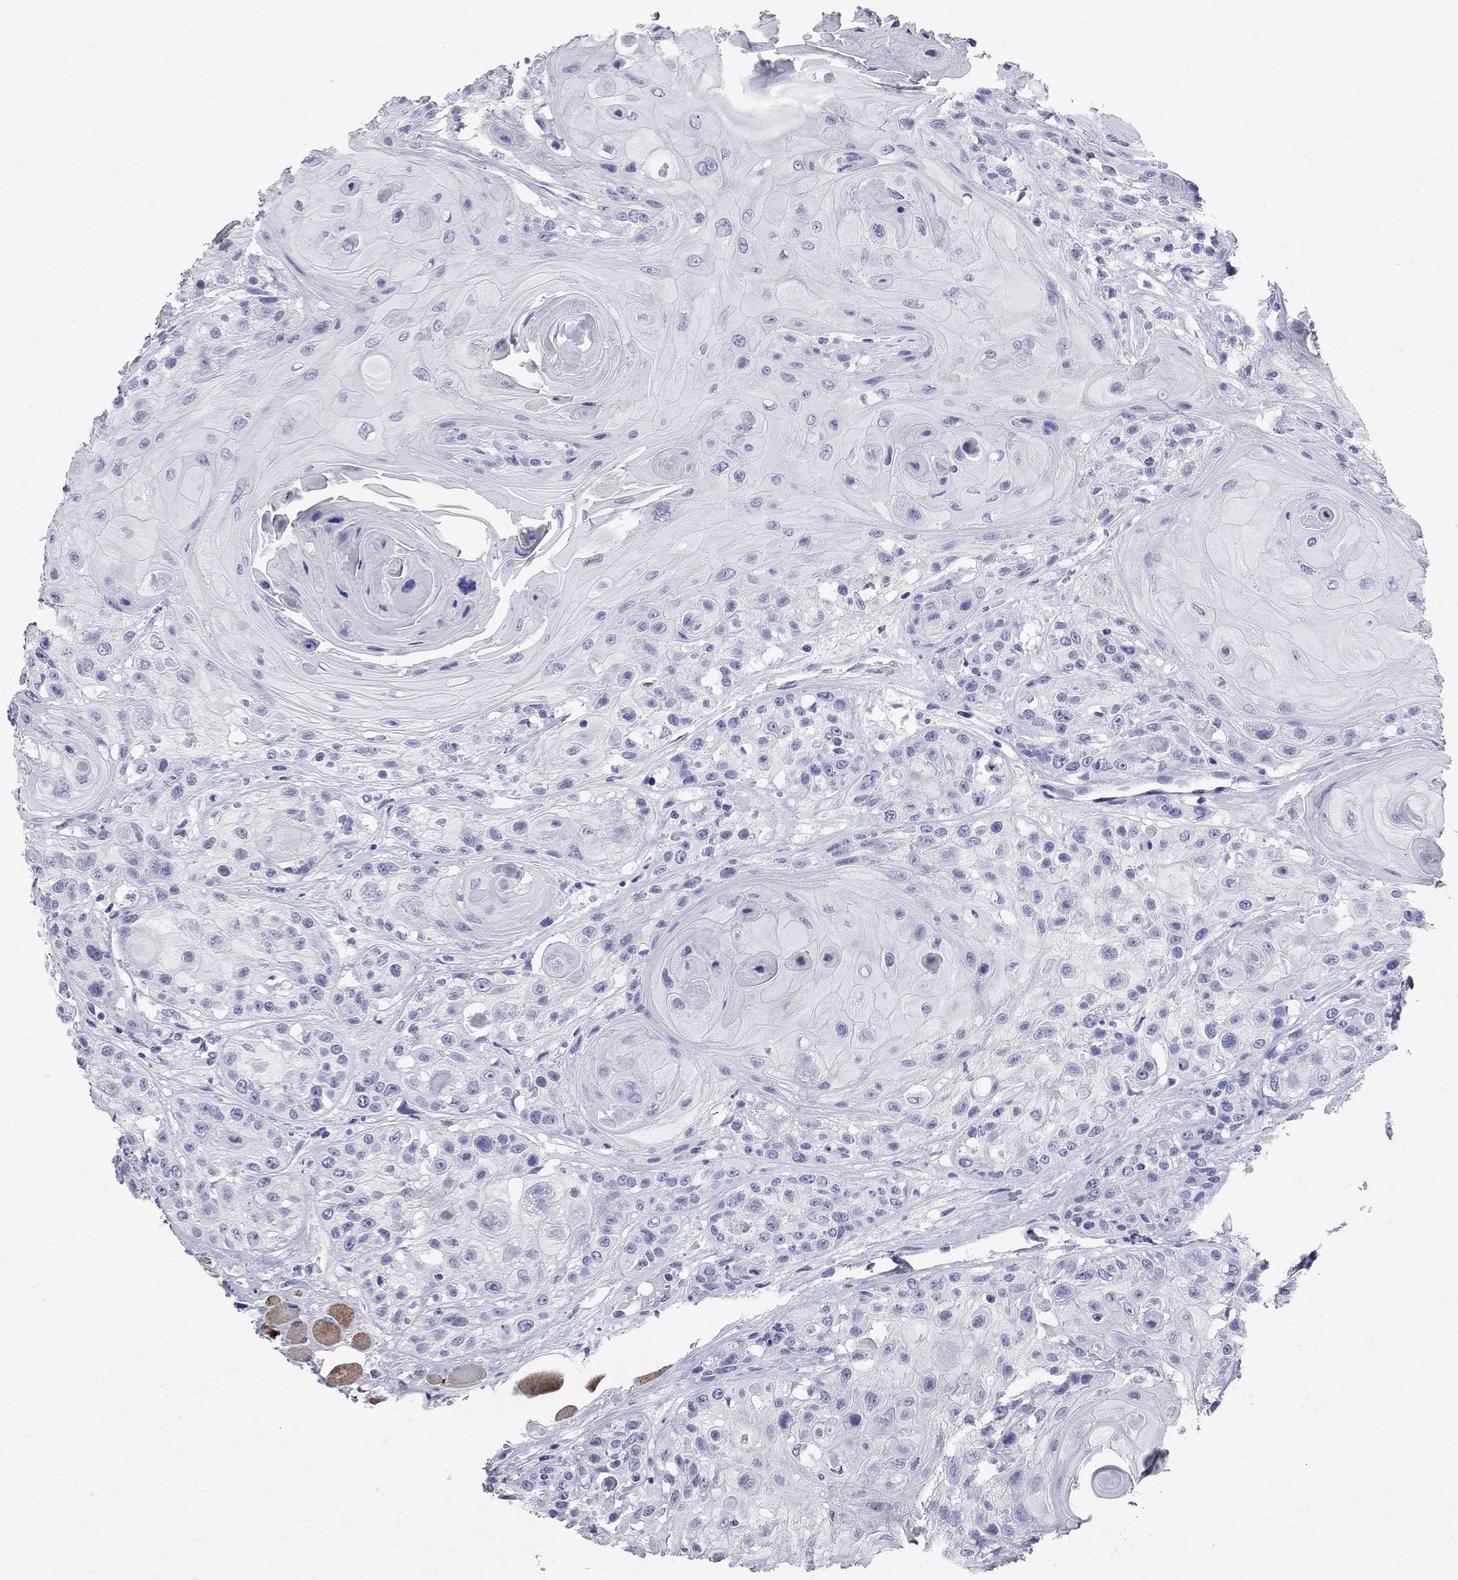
{"staining": {"intensity": "negative", "quantity": "none", "location": "none"}, "tissue": "head and neck cancer", "cell_type": "Tumor cells", "image_type": "cancer", "snomed": [{"axis": "morphology", "description": "Squamous cell carcinoma, NOS"}, {"axis": "topography", "description": "Head-Neck"}], "caption": "Immunohistochemistry (IHC) histopathology image of neoplastic tissue: human head and neck squamous cell carcinoma stained with DAB (3,3'-diaminobenzidine) reveals no significant protein positivity in tumor cells.", "gene": "BPIFB1", "patient": {"sex": "female", "age": 59}}